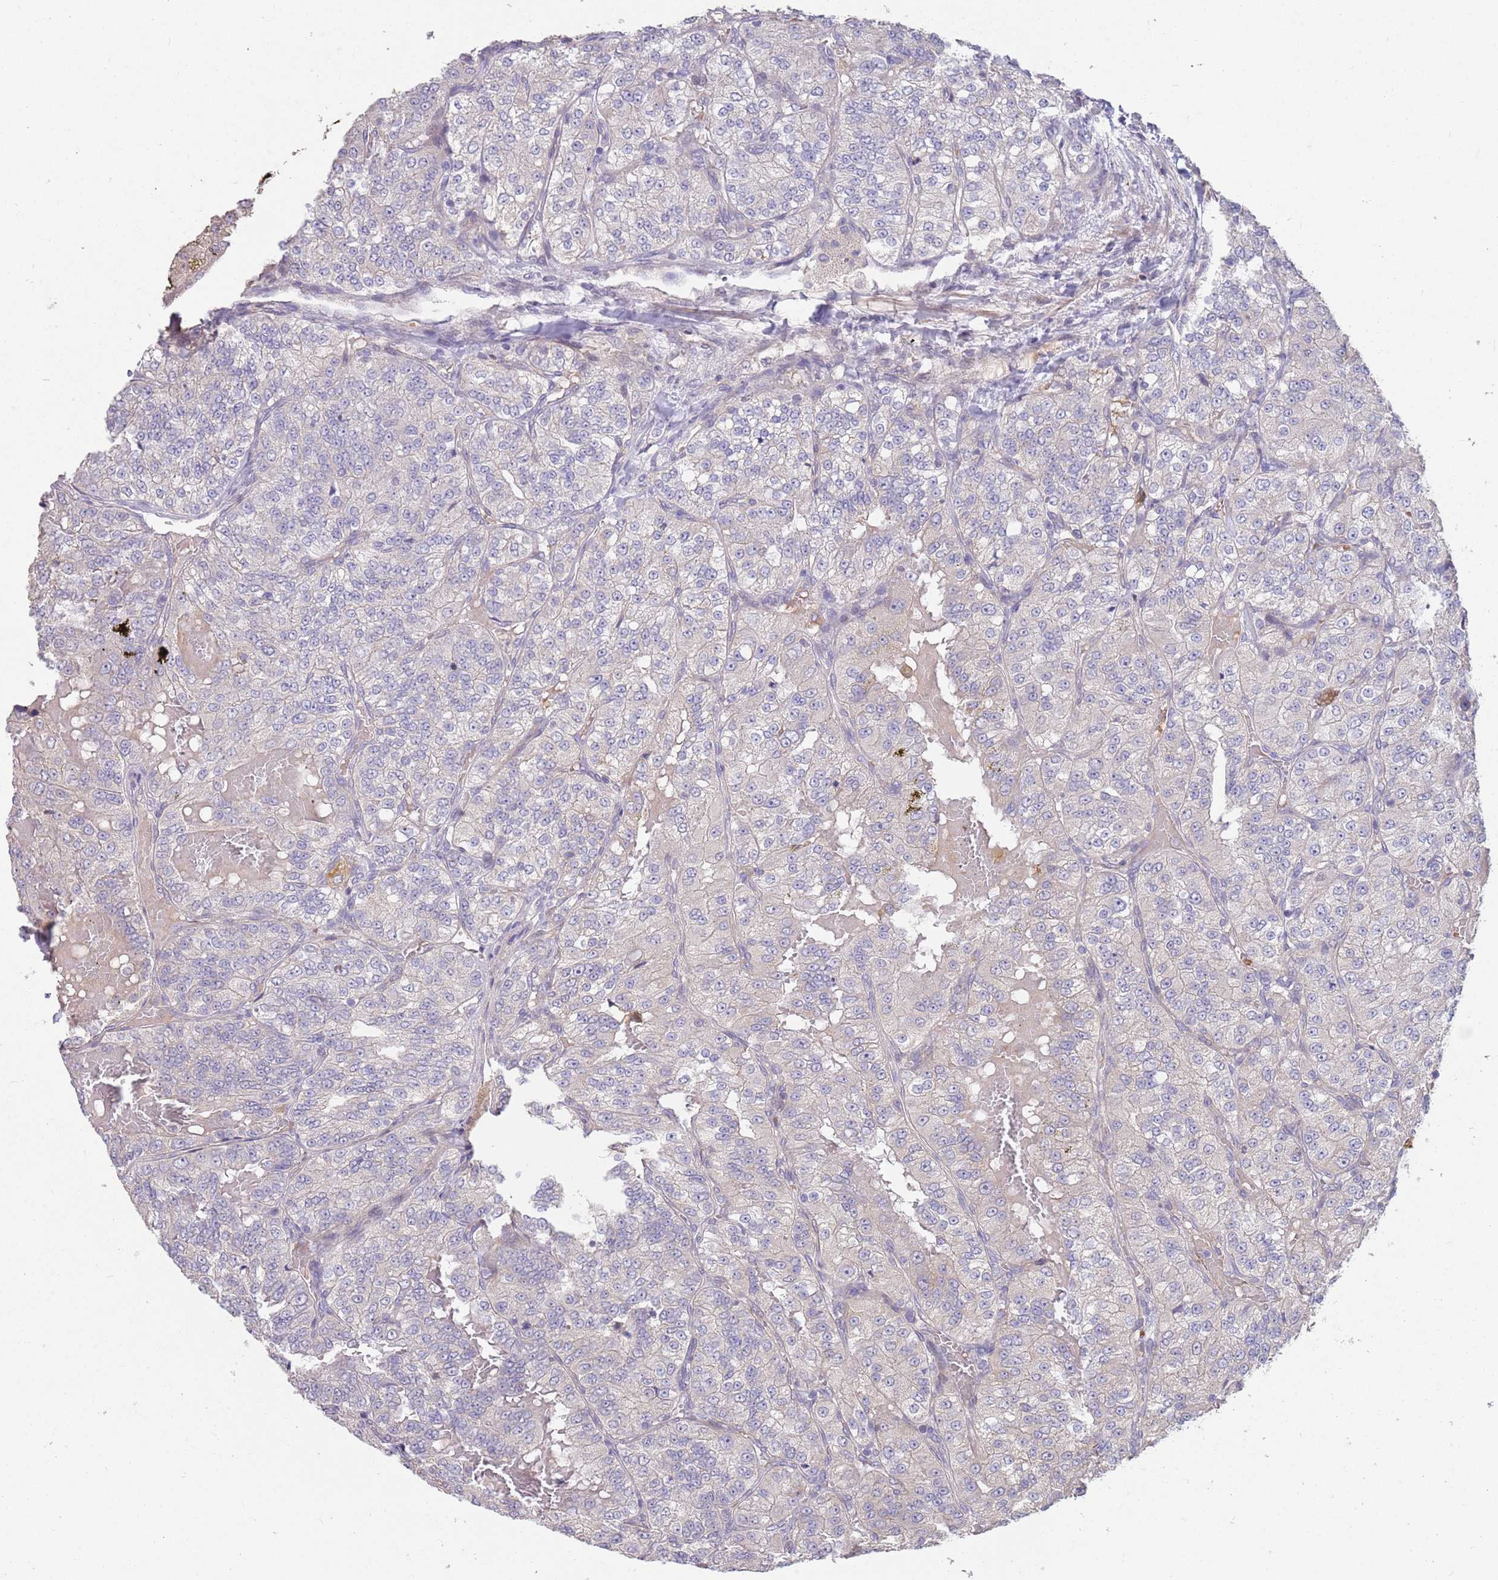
{"staining": {"intensity": "negative", "quantity": "none", "location": "none"}, "tissue": "renal cancer", "cell_type": "Tumor cells", "image_type": "cancer", "snomed": [{"axis": "morphology", "description": "Adenocarcinoma, NOS"}, {"axis": "topography", "description": "Kidney"}], "caption": "Immunohistochemical staining of adenocarcinoma (renal) displays no significant expression in tumor cells.", "gene": "MEI1", "patient": {"sex": "female", "age": 63}}